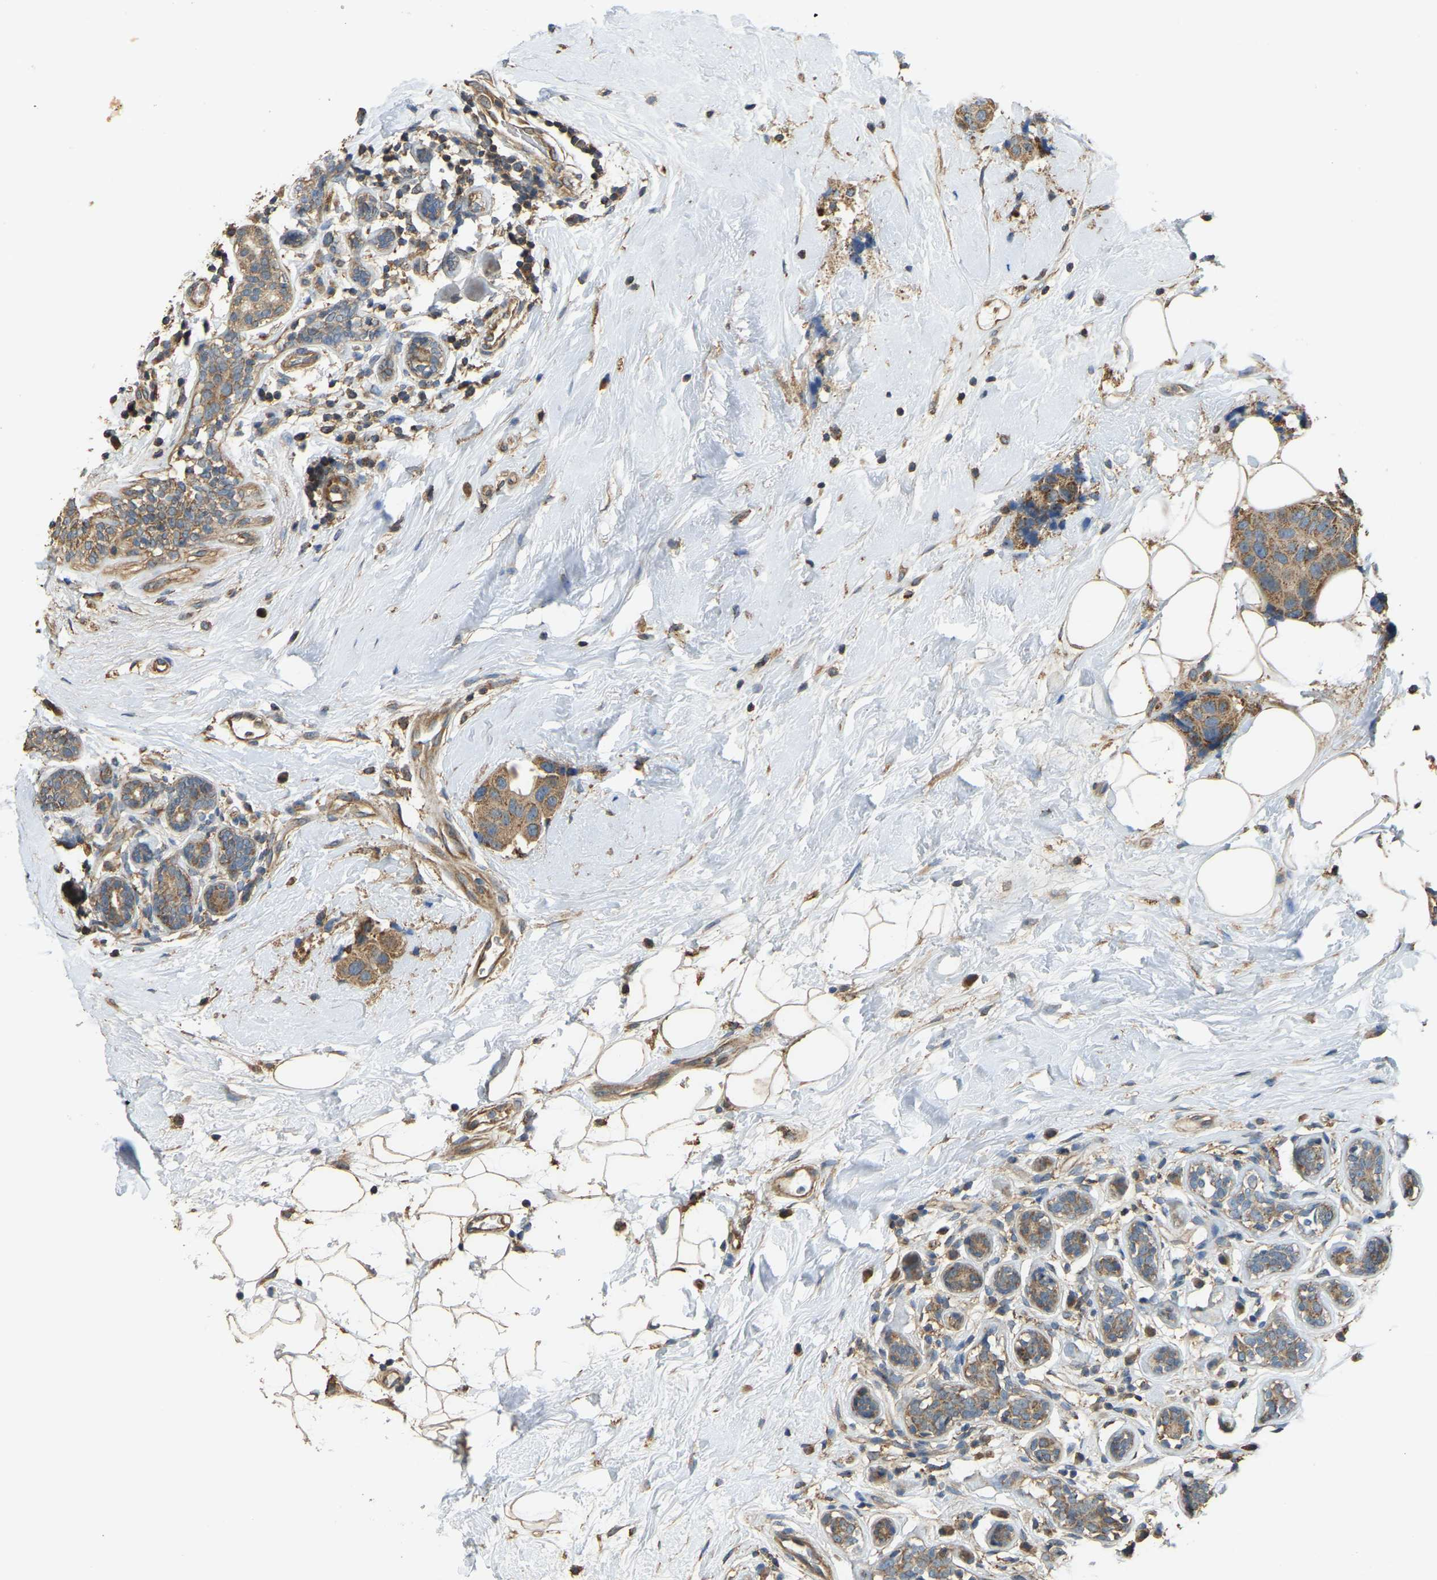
{"staining": {"intensity": "moderate", "quantity": ">75%", "location": "cytoplasmic/membranous"}, "tissue": "breast cancer", "cell_type": "Tumor cells", "image_type": "cancer", "snomed": [{"axis": "morphology", "description": "Normal tissue, NOS"}, {"axis": "morphology", "description": "Duct carcinoma"}, {"axis": "topography", "description": "Breast"}], "caption": "Protein analysis of invasive ductal carcinoma (breast) tissue reveals moderate cytoplasmic/membranous expression in about >75% of tumor cells.", "gene": "GNG2", "patient": {"sex": "female", "age": 39}}